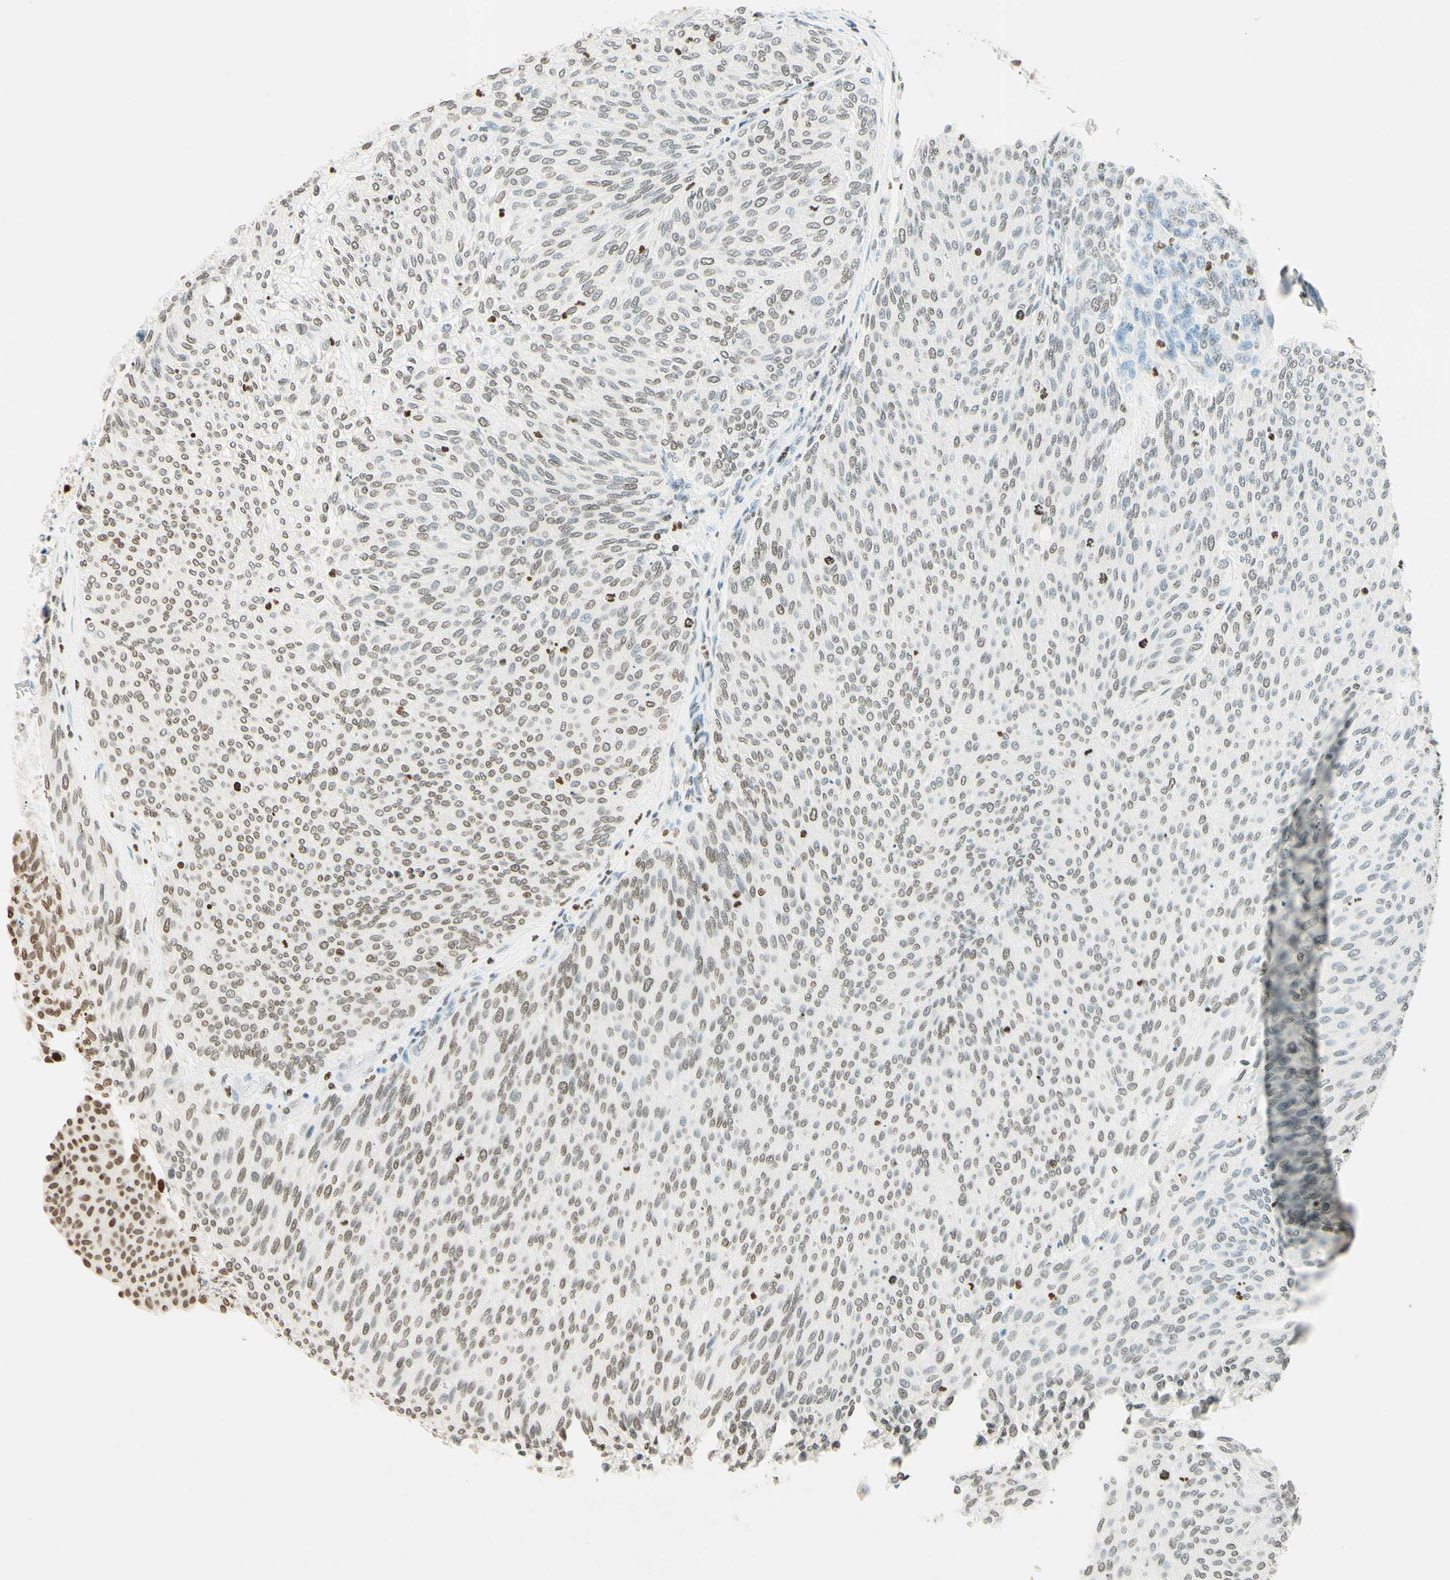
{"staining": {"intensity": "weak", "quantity": "25%-75%", "location": "nuclear"}, "tissue": "urothelial cancer", "cell_type": "Tumor cells", "image_type": "cancer", "snomed": [{"axis": "morphology", "description": "Urothelial carcinoma, Low grade"}, {"axis": "topography", "description": "Urinary bladder"}], "caption": "Brown immunohistochemical staining in human urothelial carcinoma (low-grade) exhibits weak nuclear expression in about 25%-75% of tumor cells.", "gene": "MSH2", "patient": {"sex": "female", "age": 79}}